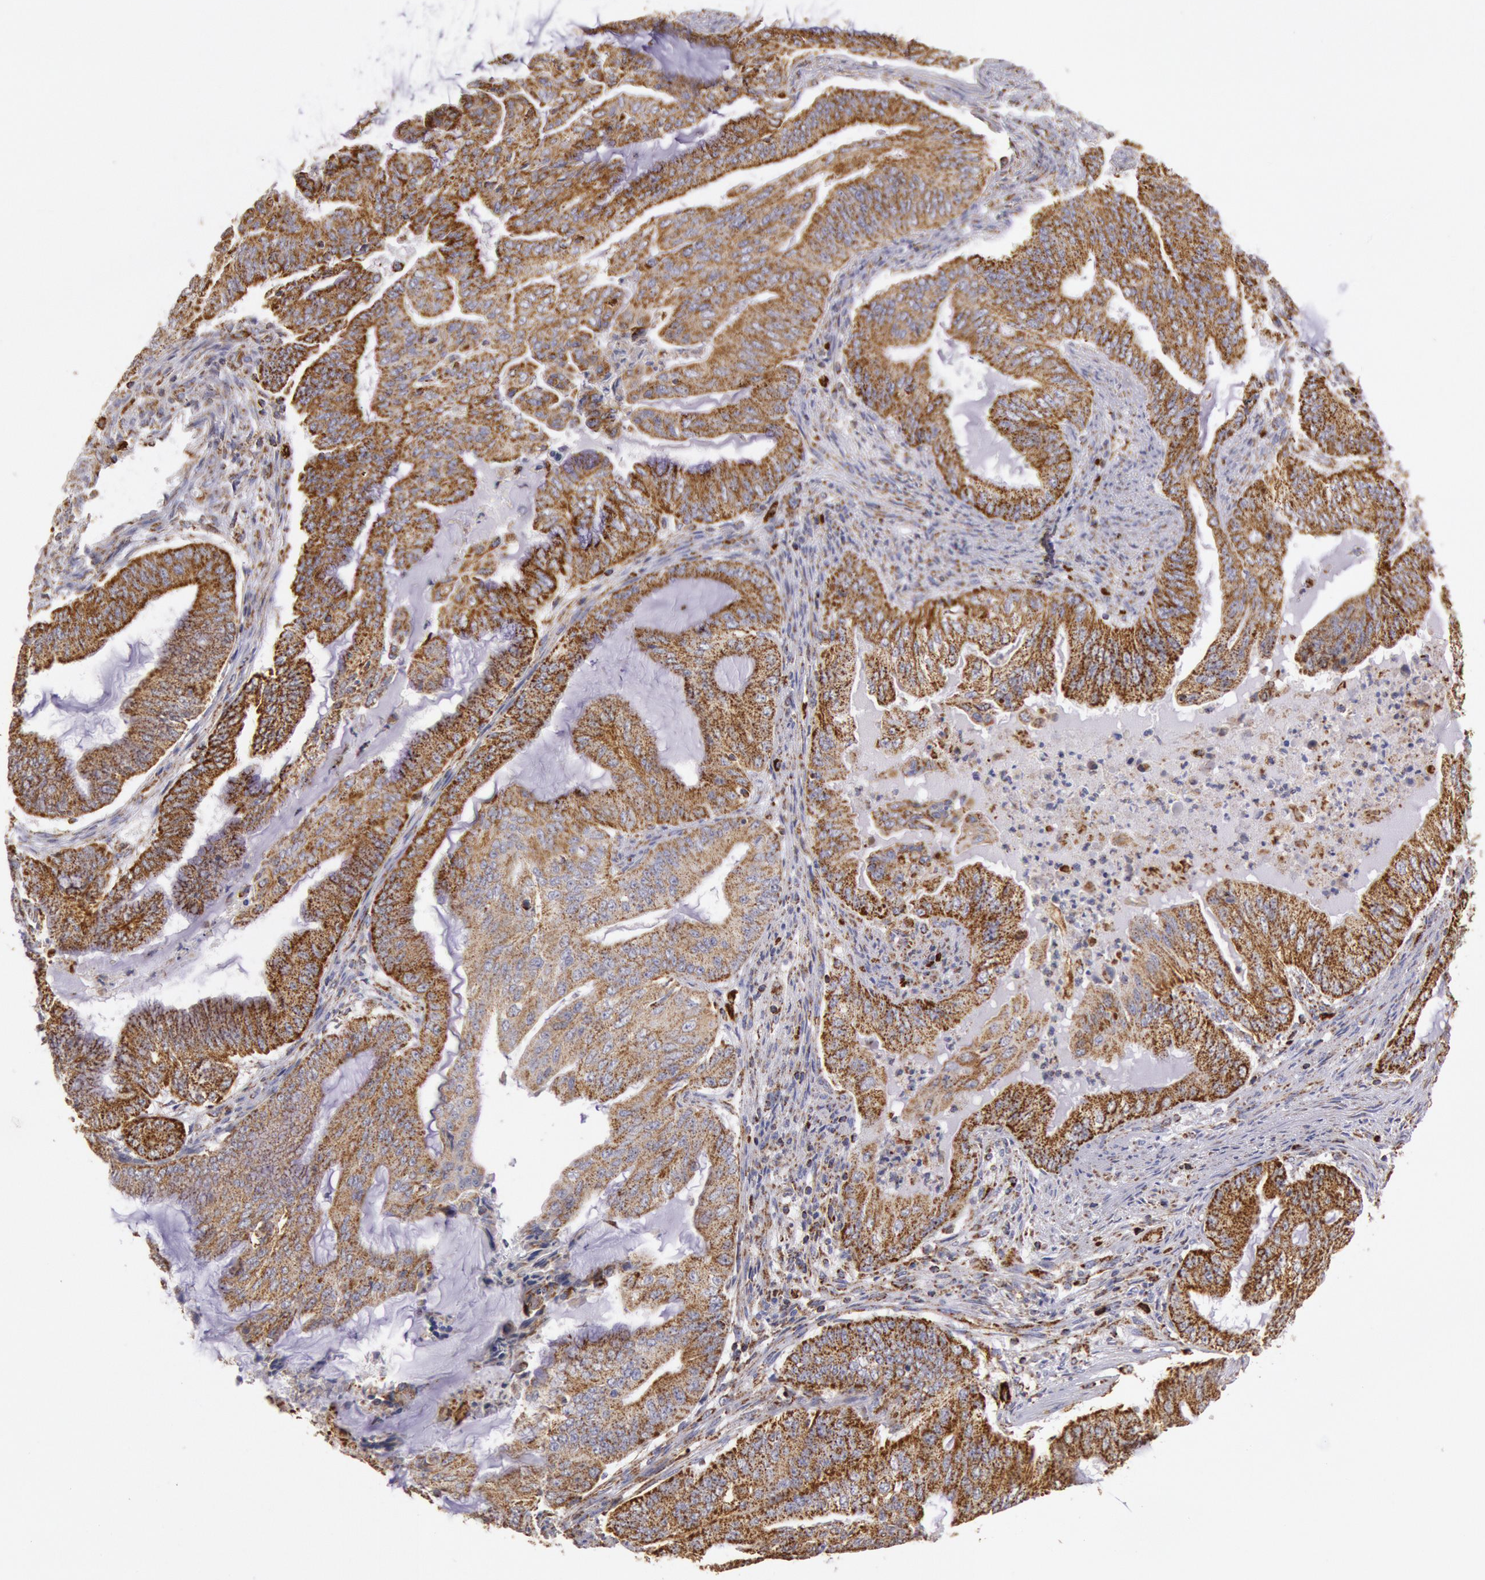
{"staining": {"intensity": "strong", "quantity": ">75%", "location": "cytoplasmic/membranous"}, "tissue": "endometrial cancer", "cell_type": "Tumor cells", "image_type": "cancer", "snomed": [{"axis": "morphology", "description": "Adenocarcinoma, NOS"}, {"axis": "topography", "description": "Endometrium"}], "caption": "Human endometrial cancer stained with a protein marker displays strong staining in tumor cells.", "gene": "CYC1", "patient": {"sex": "female", "age": 63}}